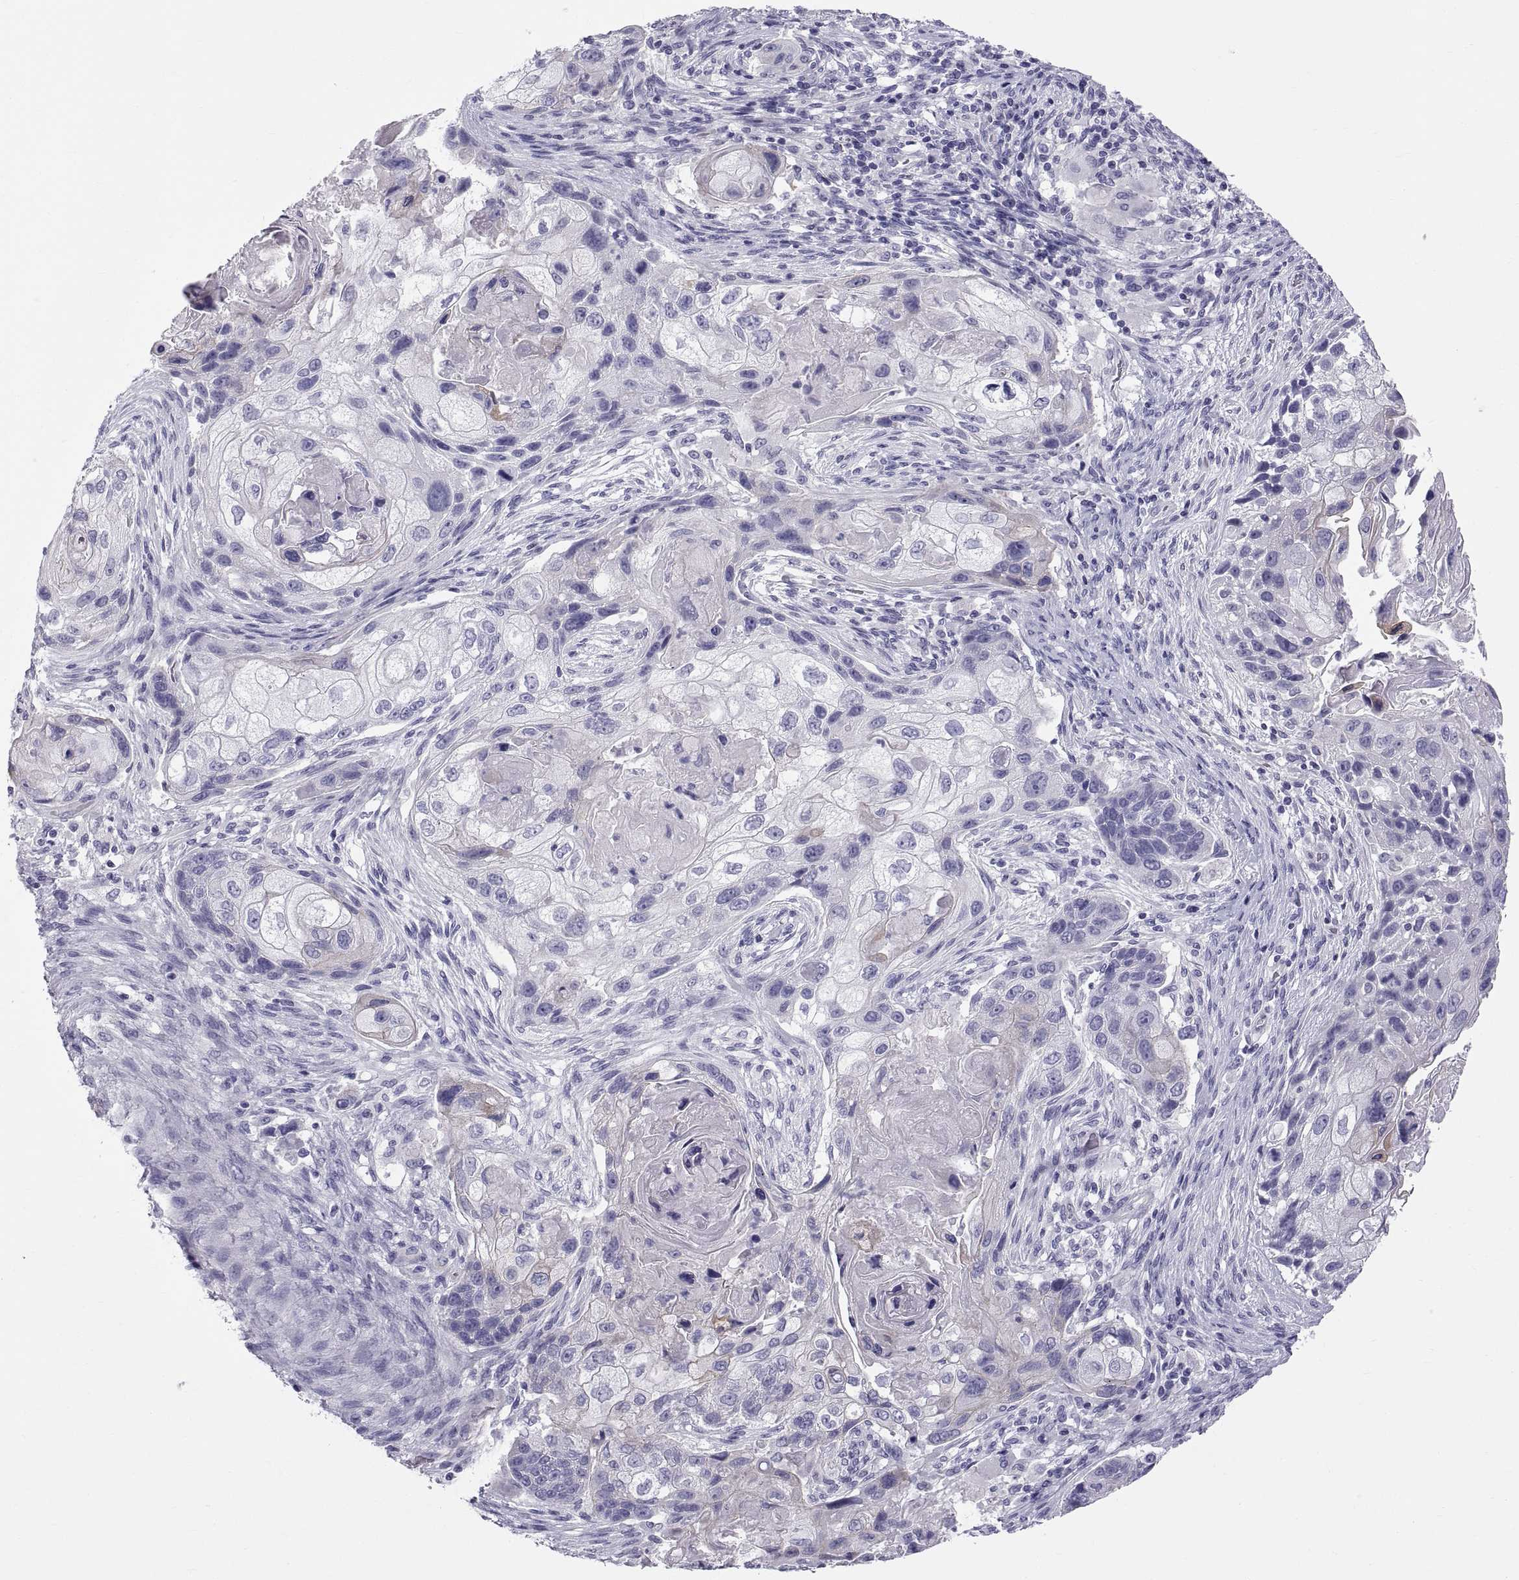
{"staining": {"intensity": "negative", "quantity": "none", "location": "none"}, "tissue": "lung cancer", "cell_type": "Tumor cells", "image_type": "cancer", "snomed": [{"axis": "morphology", "description": "Squamous cell carcinoma, NOS"}, {"axis": "topography", "description": "Lung"}], "caption": "Tumor cells show no significant protein positivity in lung squamous cell carcinoma.", "gene": "RNASE12", "patient": {"sex": "male", "age": 69}}